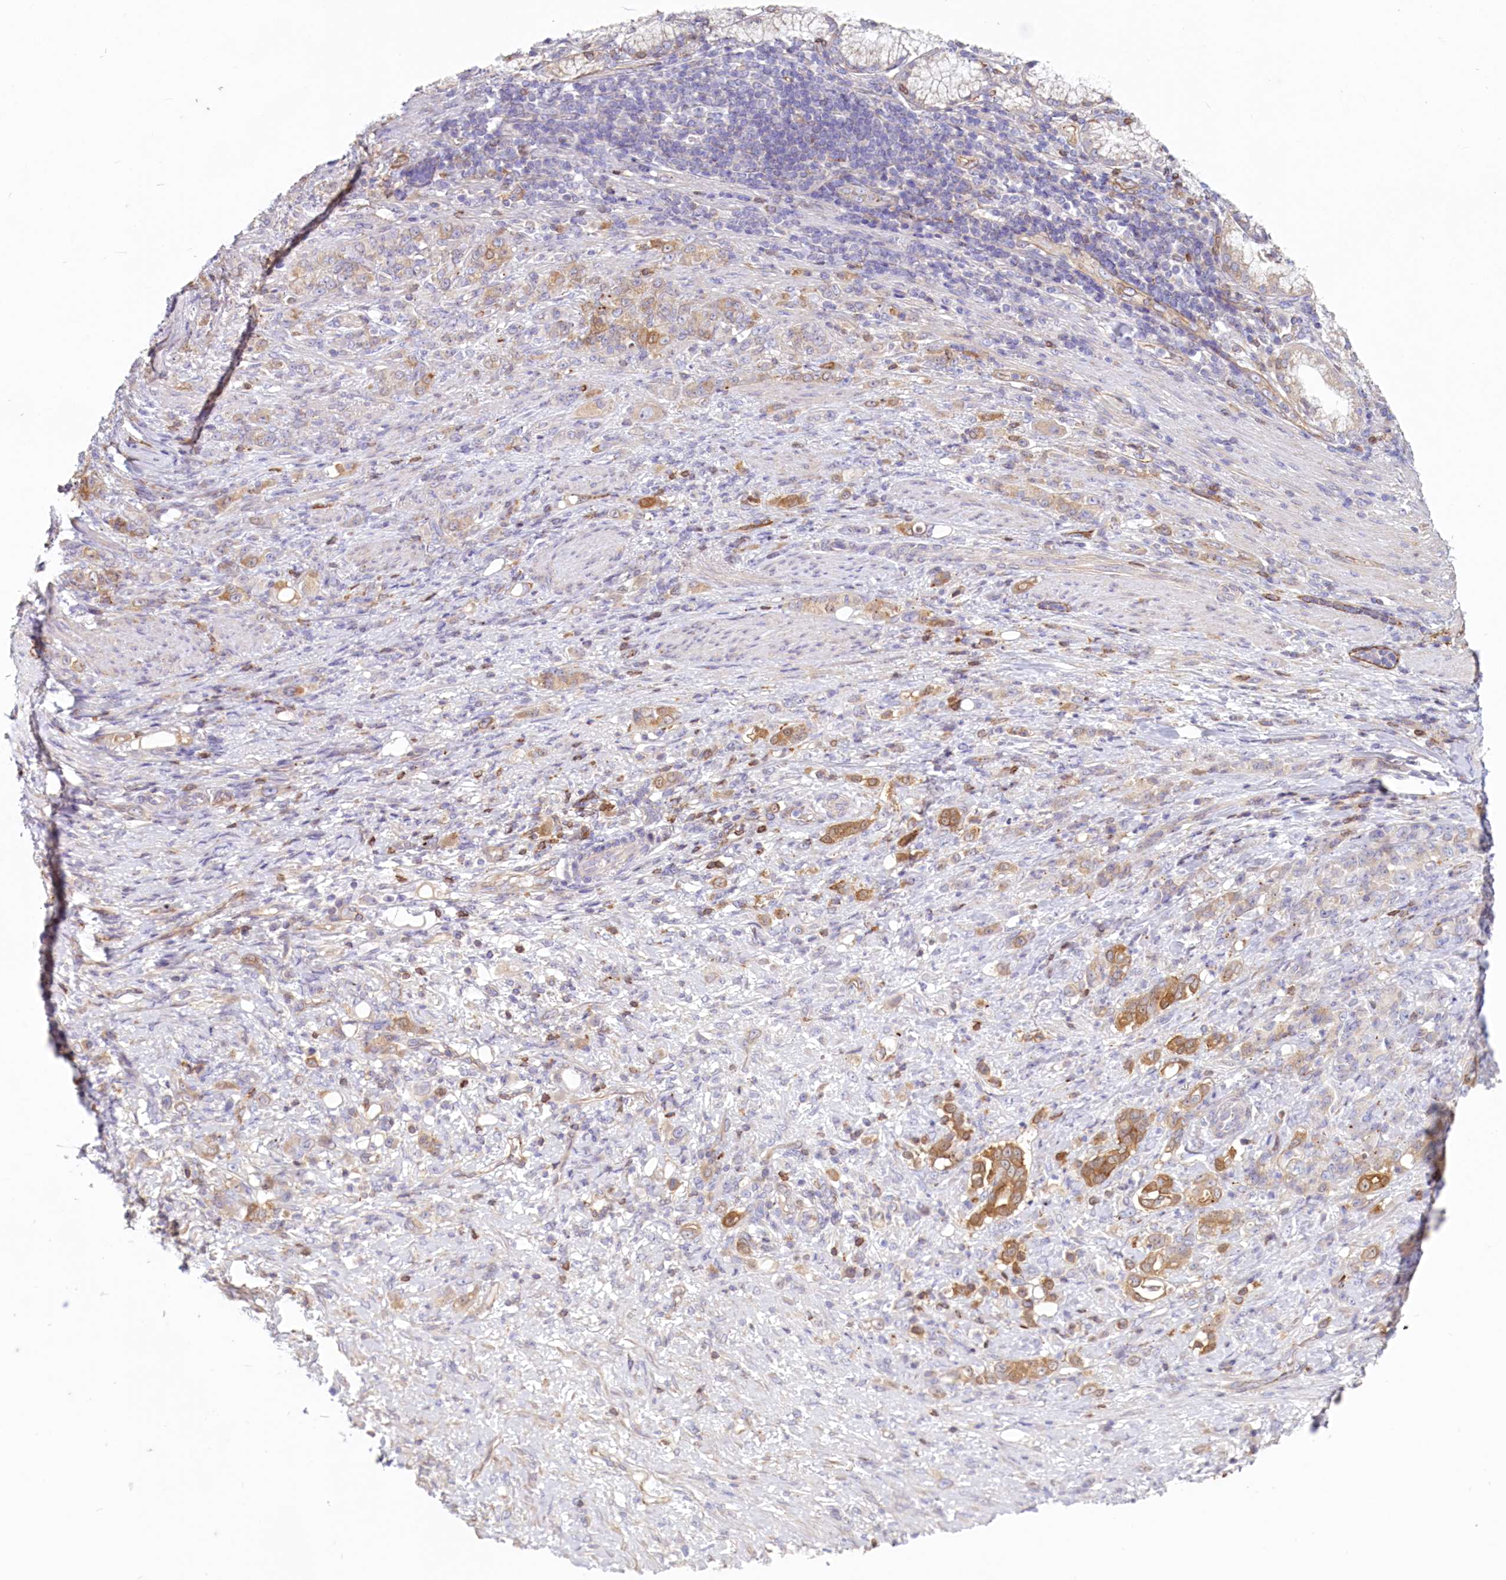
{"staining": {"intensity": "moderate", "quantity": "25%-75%", "location": "cytoplasmic/membranous"}, "tissue": "stomach cancer", "cell_type": "Tumor cells", "image_type": "cancer", "snomed": [{"axis": "morphology", "description": "Adenocarcinoma, NOS"}, {"axis": "topography", "description": "Stomach"}], "caption": "This is an image of immunohistochemistry staining of adenocarcinoma (stomach), which shows moderate expression in the cytoplasmic/membranous of tumor cells.", "gene": "LMOD3", "patient": {"sex": "female", "age": 79}}